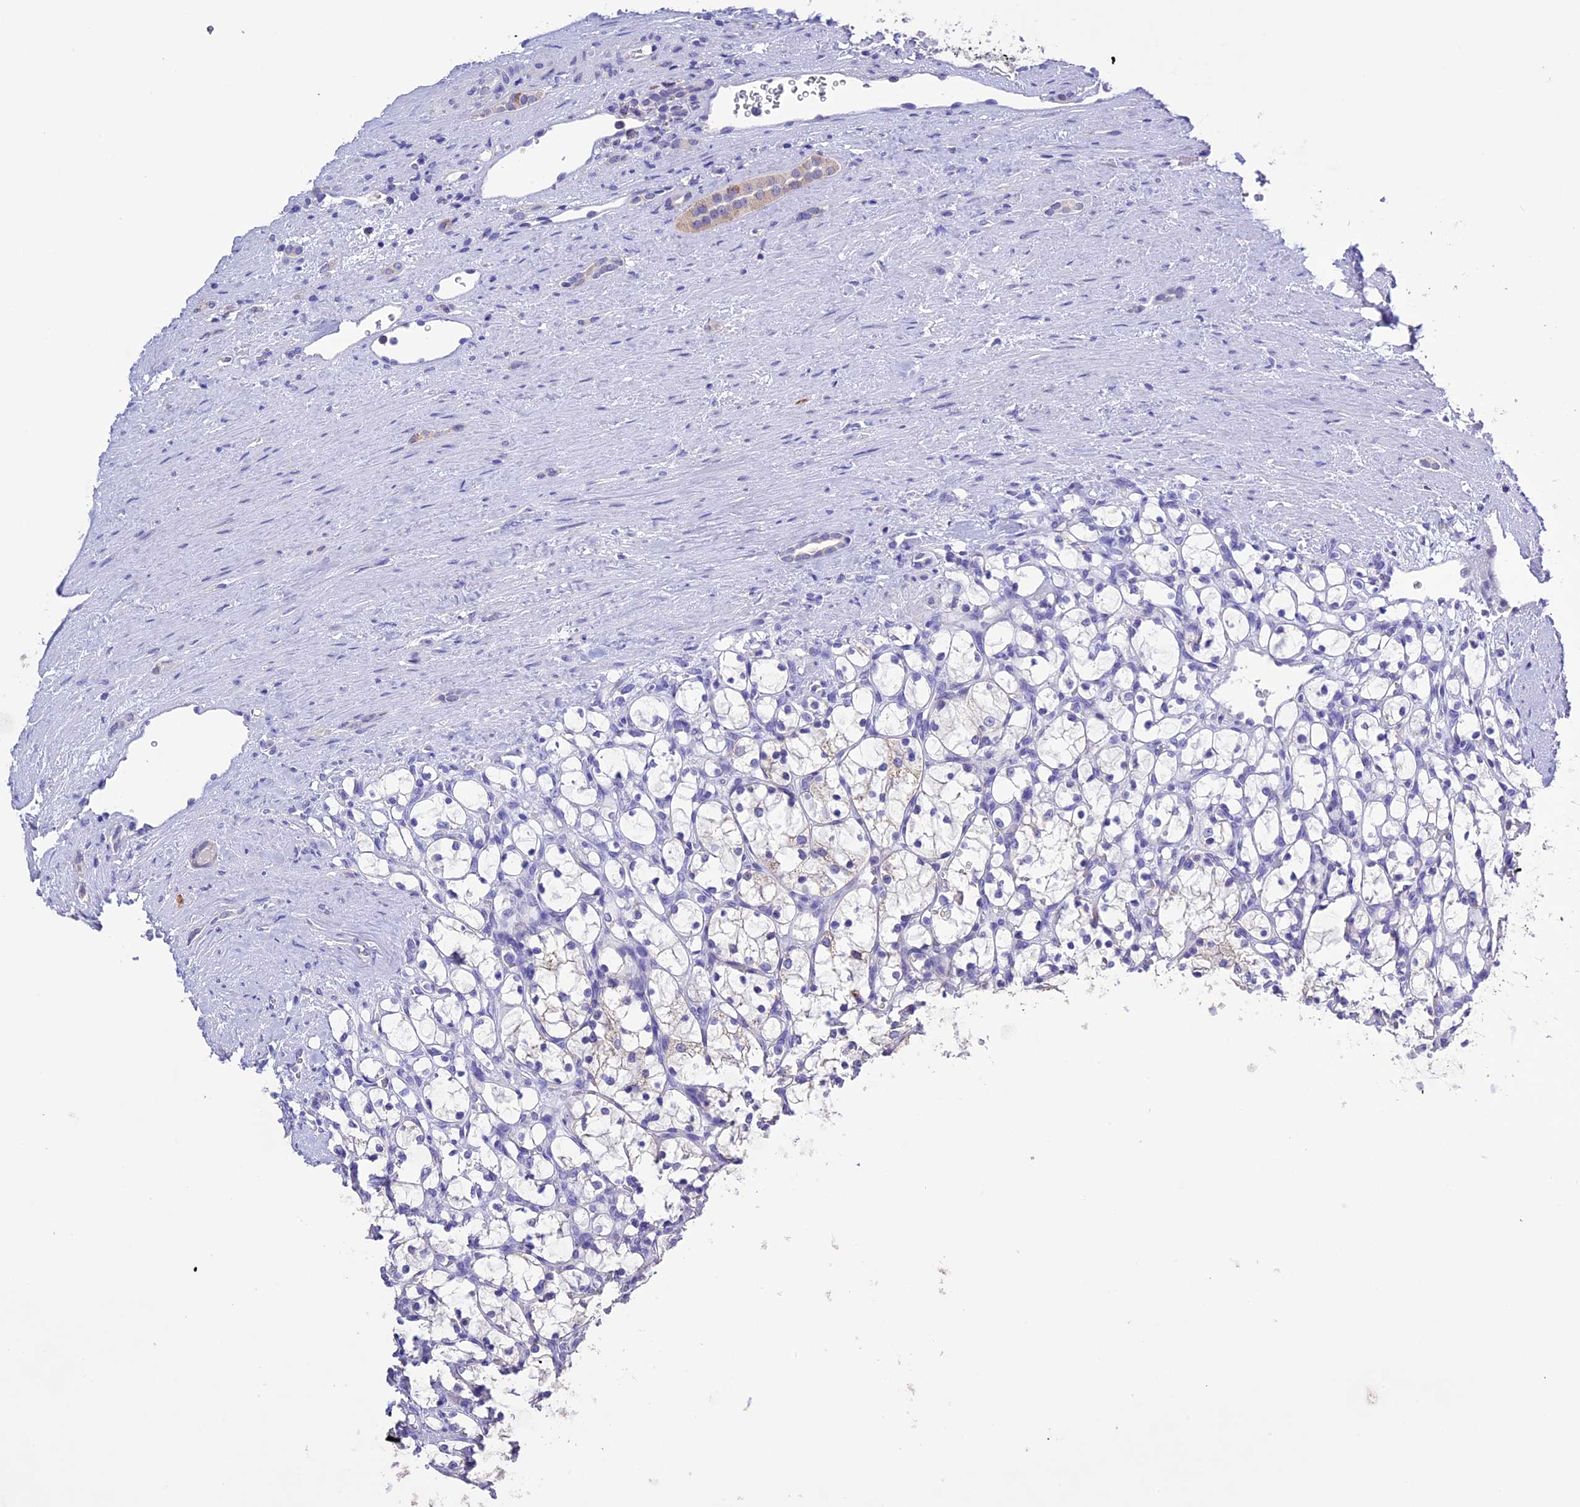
{"staining": {"intensity": "negative", "quantity": "none", "location": "none"}, "tissue": "renal cancer", "cell_type": "Tumor cells", "image_type": "cancer", "snomed": [{"axis": "morphology", "description": "Adenocarcinoma, NOS"}, {"axis": "topography", "description": "Kidney"}], "caption": "An immunohistochemistry micrograph of renal cancer is shown. There is no staining in tumor cells of renal cancer.", "gene": "DIS3L", "patient": {"sex": "female", "age": 69}}